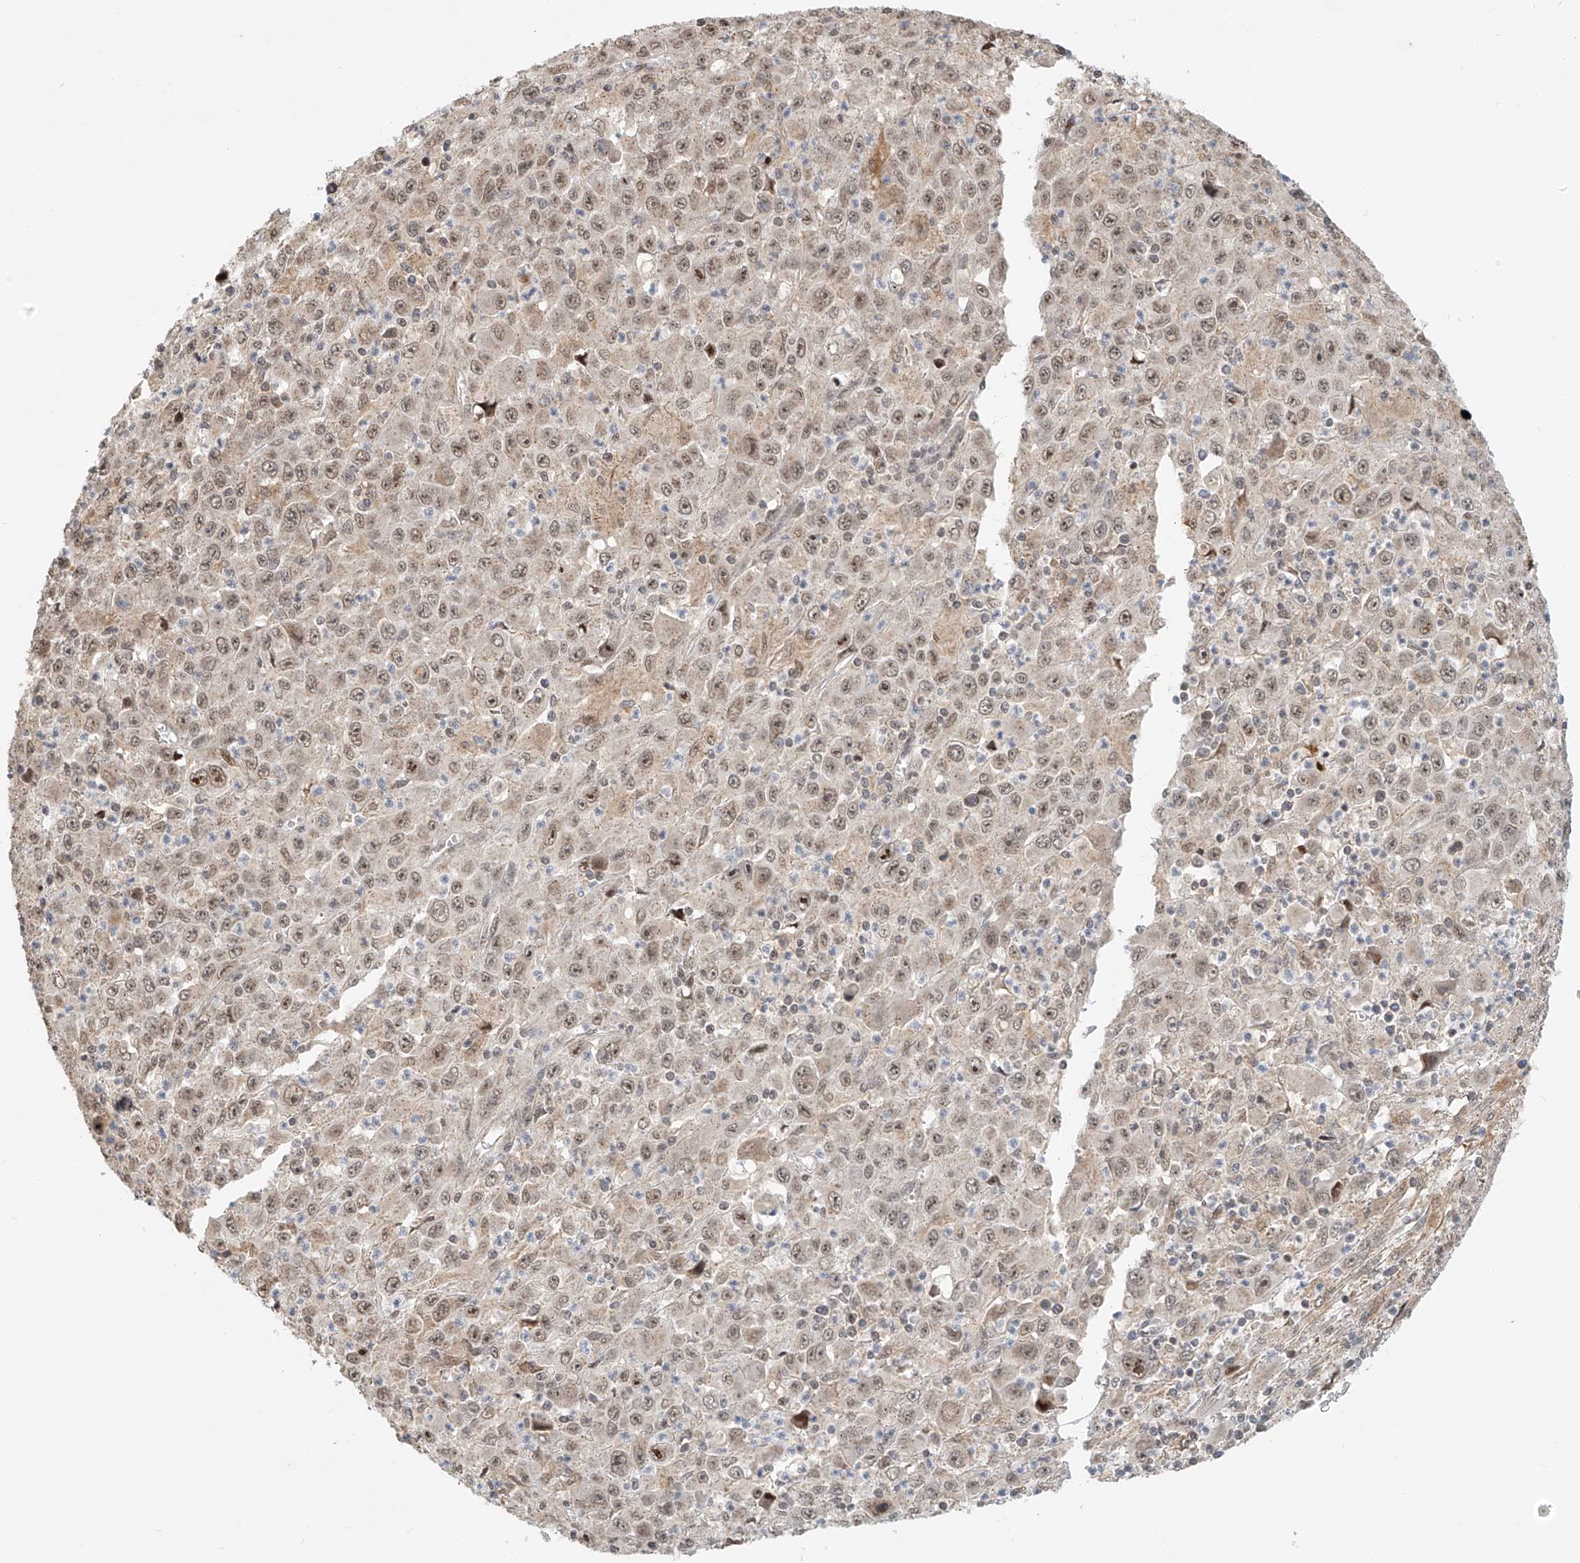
{"staining": {"intensity": "weak", "quantity": ">75%", "location": "nuclear"}, "tissue": "melanoma", "cell_type": "Tumor cells", "image_type": "cancer", "snomed": [{"axis": "morphology", "description": "Malignant melanoma, Metastatic site"}, {"axis": "topography", "description": "Skin"}], "caption": "Approximately >75% of tumor cells in malignant melanoma (metastatic site) reveal weak nuclear protein expression as visualized by brown immunohistochemical staining.", "gene": "SYTL3", "patient": {"sex": "female", "age": 56}}